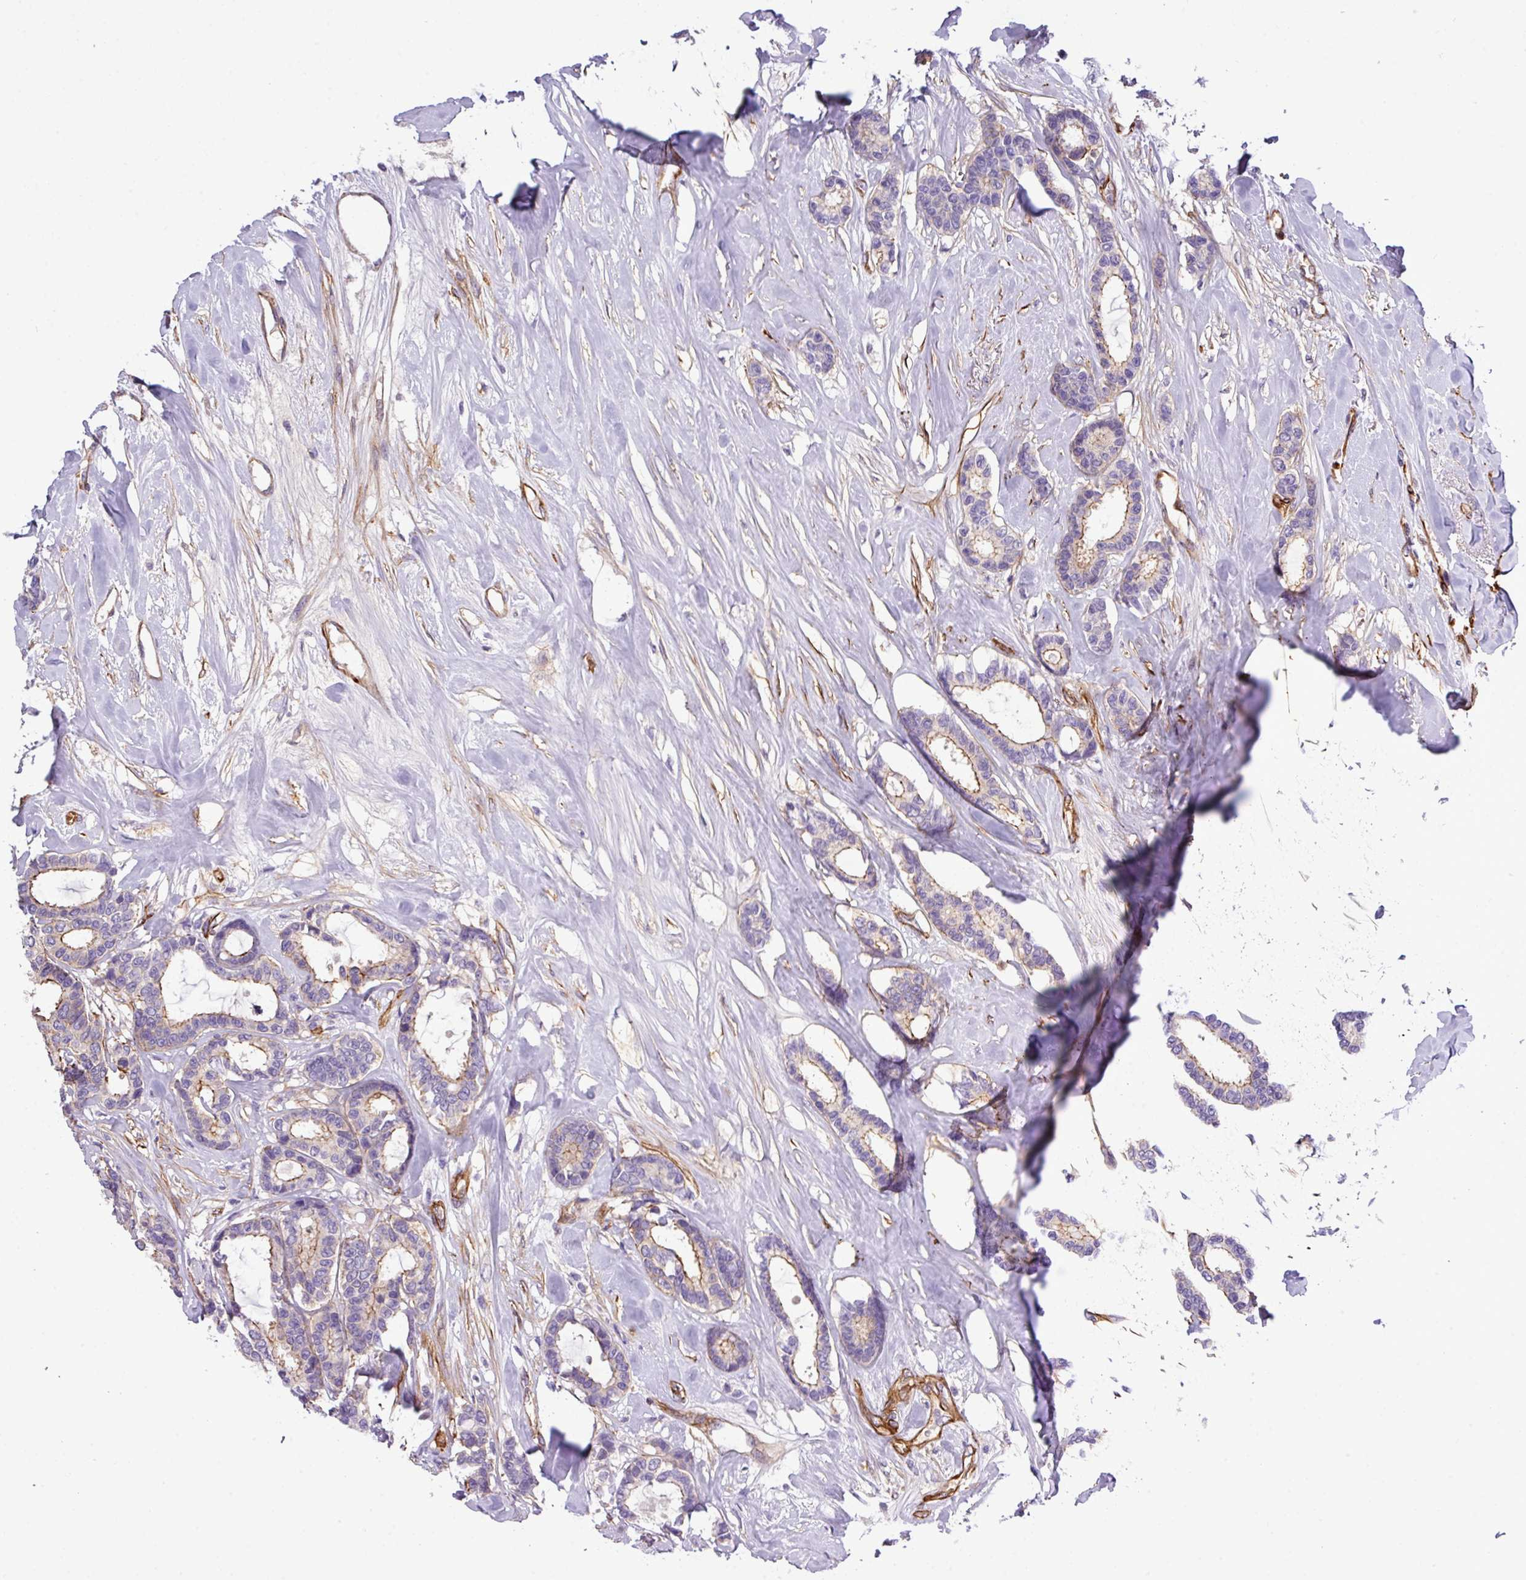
{"staining": {"intensity": "moderate", "quantity": "25%-75%", "location": "cytoplasmic/membranous"}, "tissue": "breast cancer", "cell_type": "Tumor cells", "image_type": "cancer", "snomed": [{"axis": "morphology", "description": "Duct carcinoma"}, {"axis": "topography", "description": "Breast"}], "caption": "Immunohistochemical staining of breast invasive ductal carcinoma shows medium levels of moderate cytoplasmic/membranous protein expression in about 25%-75% of tumor cells.", "gene": "PARD6A", "patient": {"sex": "female", "age": 87}}